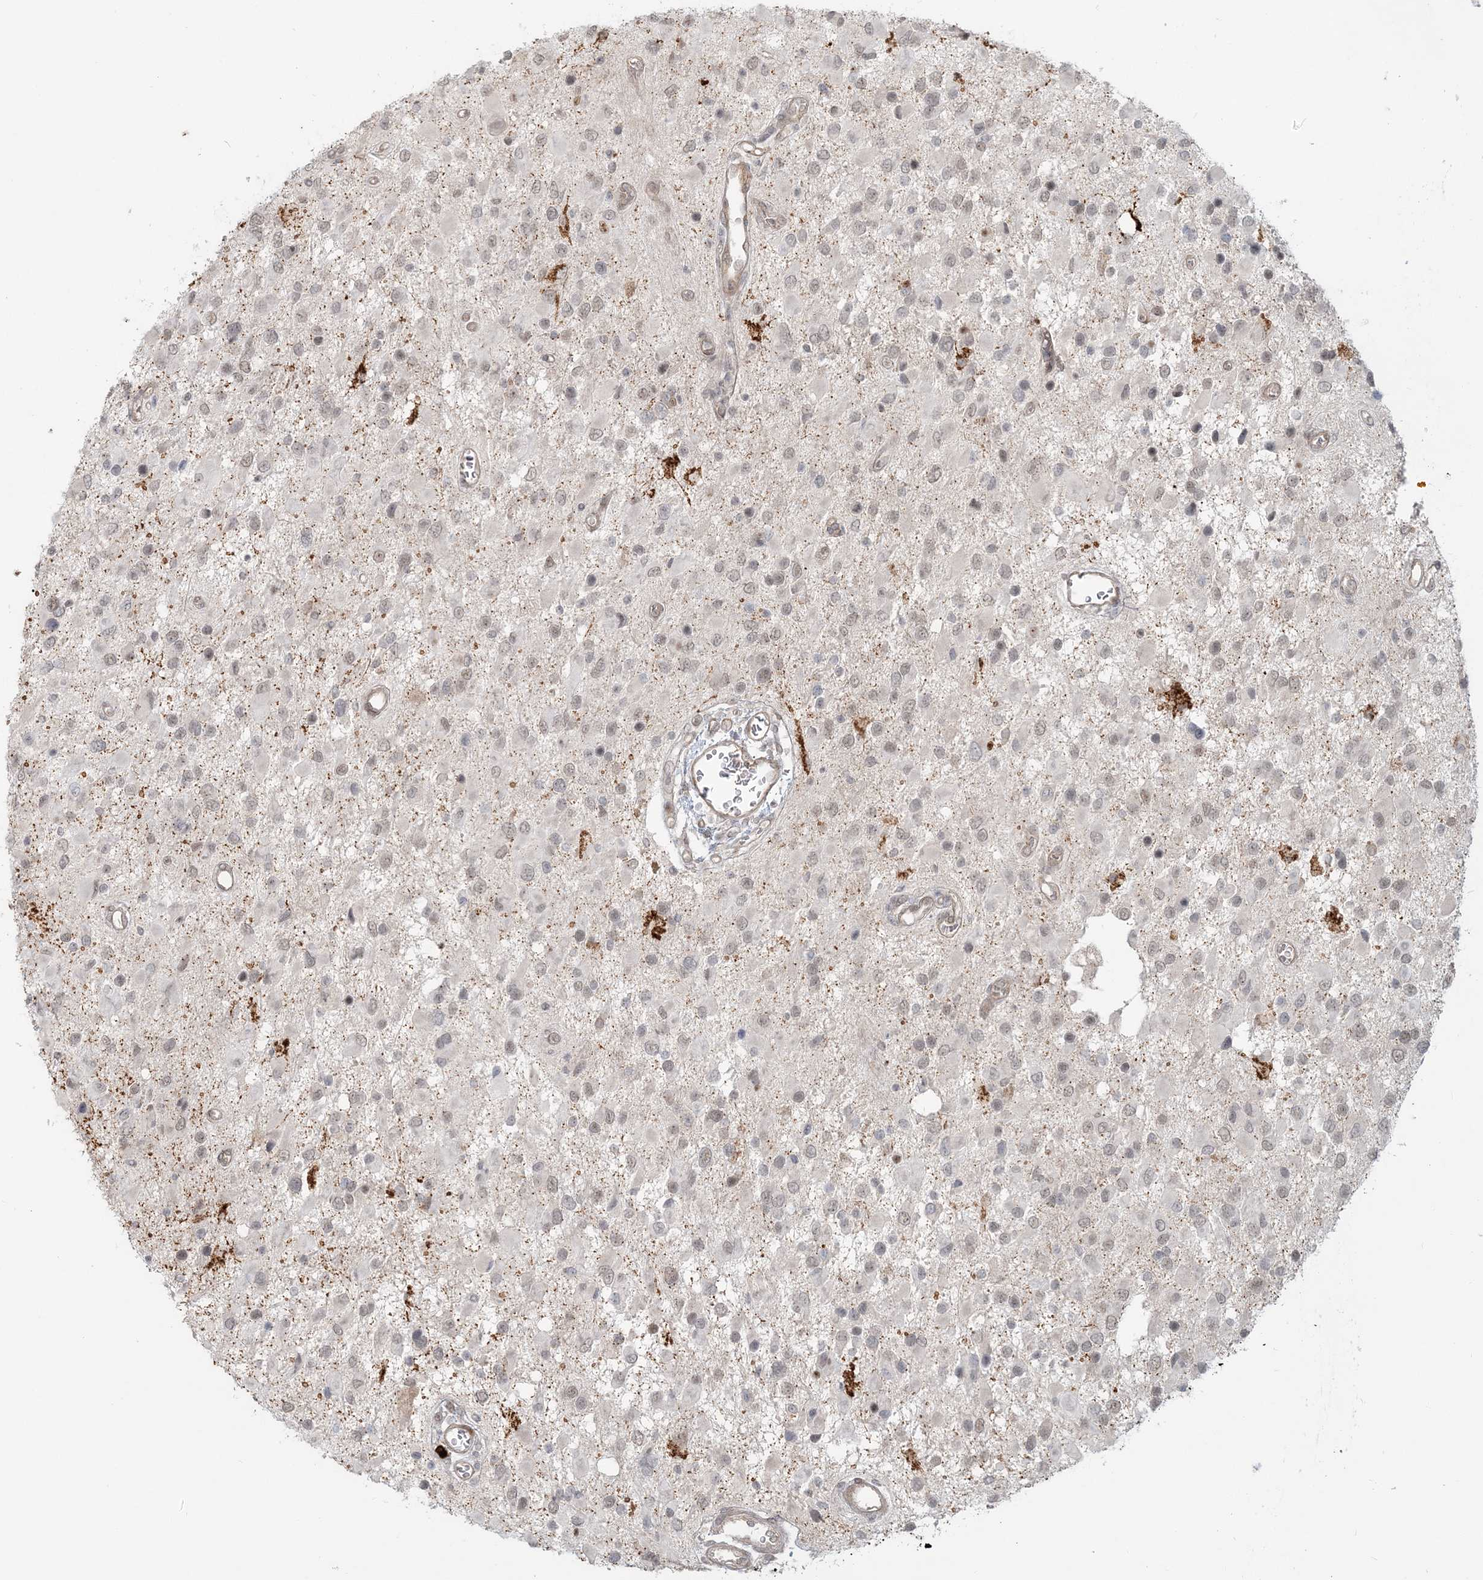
{"staining": {"intensity": "weak", "quantity": ">75%", "location": "nuclear"}, "tissue": "glioma", "cell_type": "Tumor cells", "image_type": "cancer", "snomed": [{"axis": "morphology", "description": "Glioma, malignant, High grade"}, {"axis": "topography", "description": "Brain"}], "caption": "A low amount of weak nuclear staining is present in approximately >75% of tumor cells in high-grade glioma (malignant) tissue.", "gene": "SH3PXD2A", "patient": {"sex": "male", "age": 53}}